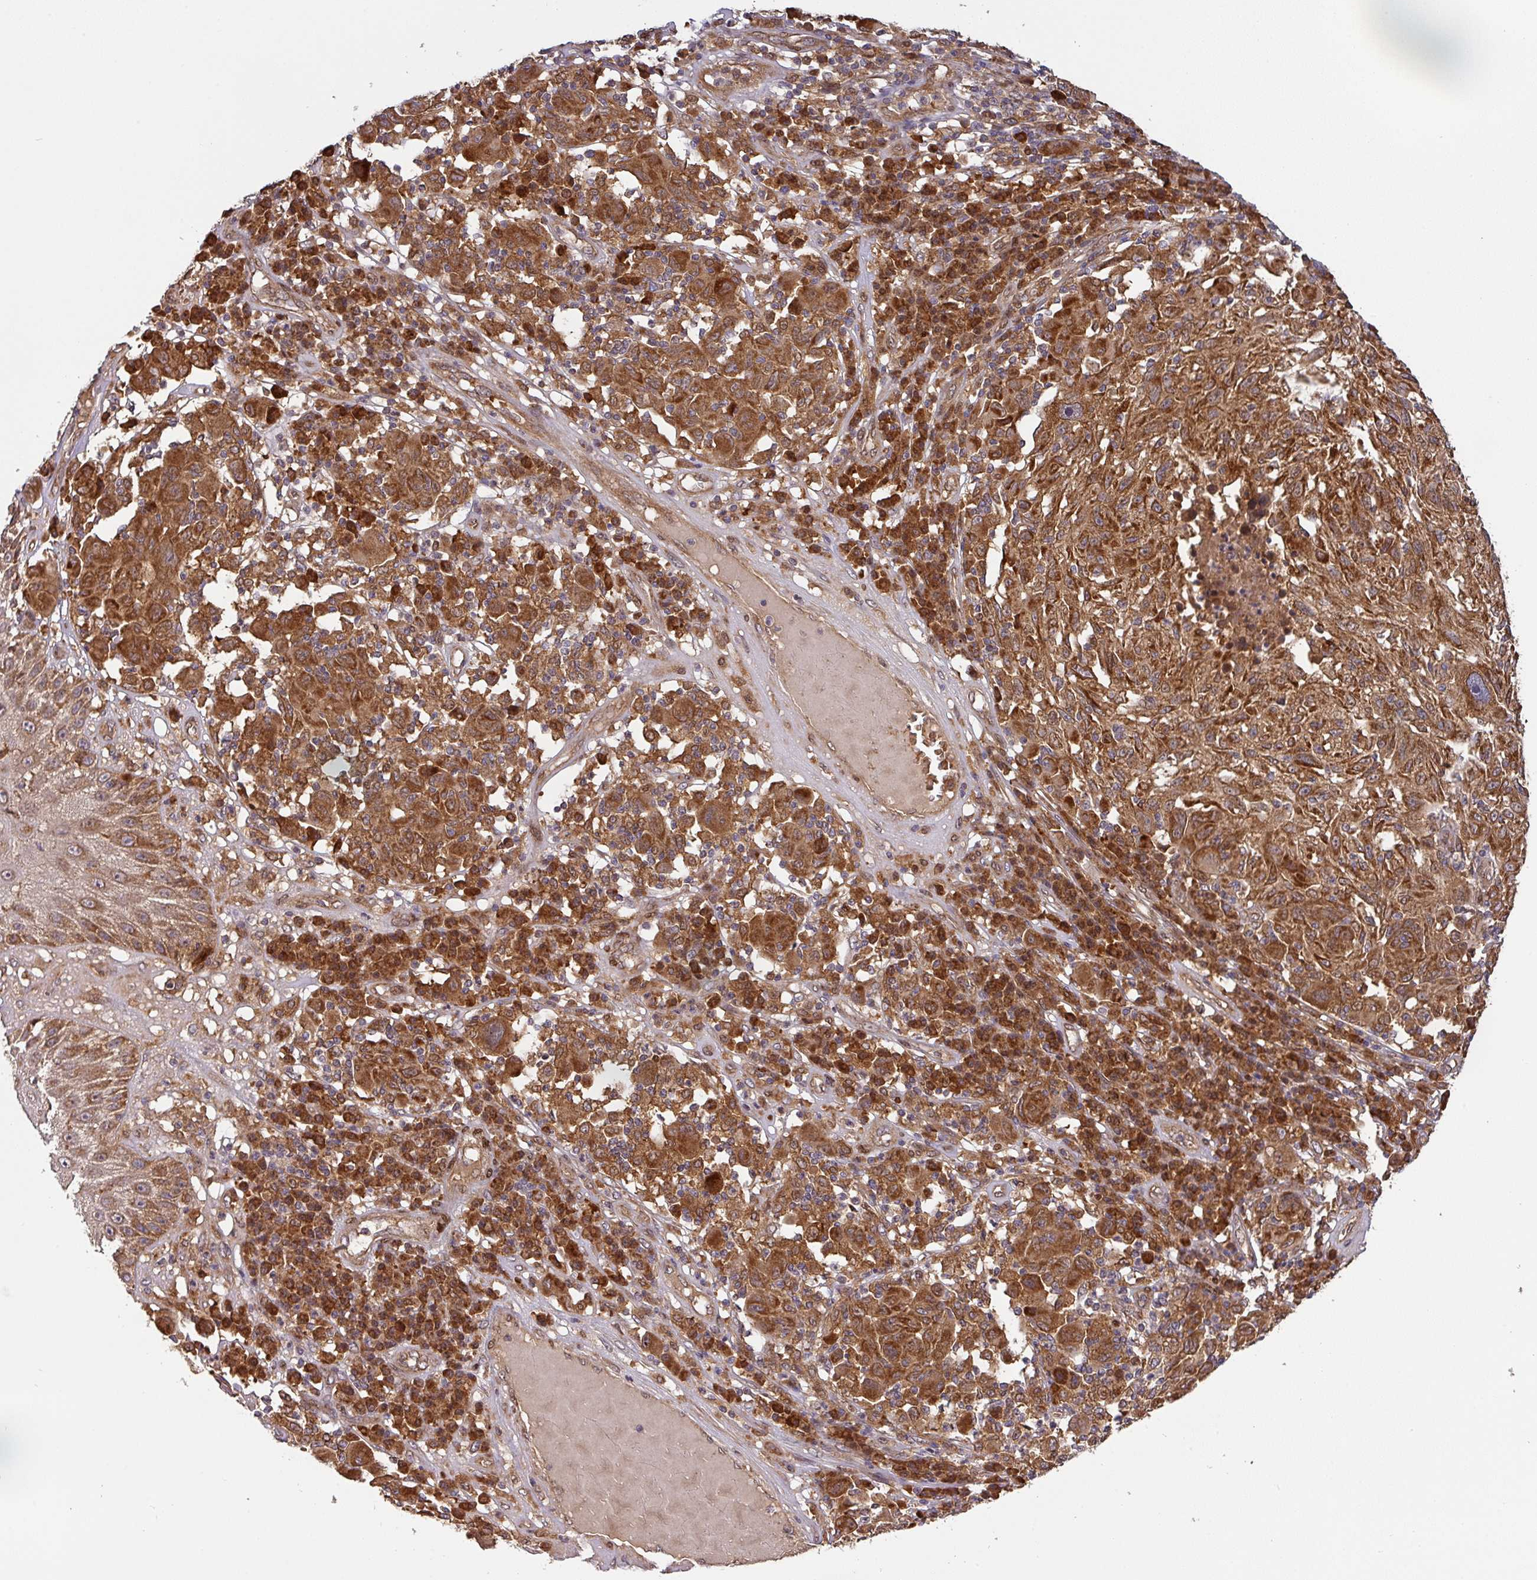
{"staining": {"intensity": "strong", "quantity": ">75%", "location": "cytoplasmic/membranous"}, "tissue": "melanoma", "cell_type": "Tumor cells", "image_type": "cancer", "snomed": [{"axis": "morphology", "description": "Malignant melanoma, NOS"}, {"axis": "topography", "description": "Skin"}], "caption": "Human malignant melanoma stained with a protein marker reveals strong staining in tumor cells.", "gene": "MALSU1", "patient": {"sex": "male", "age": 53}}